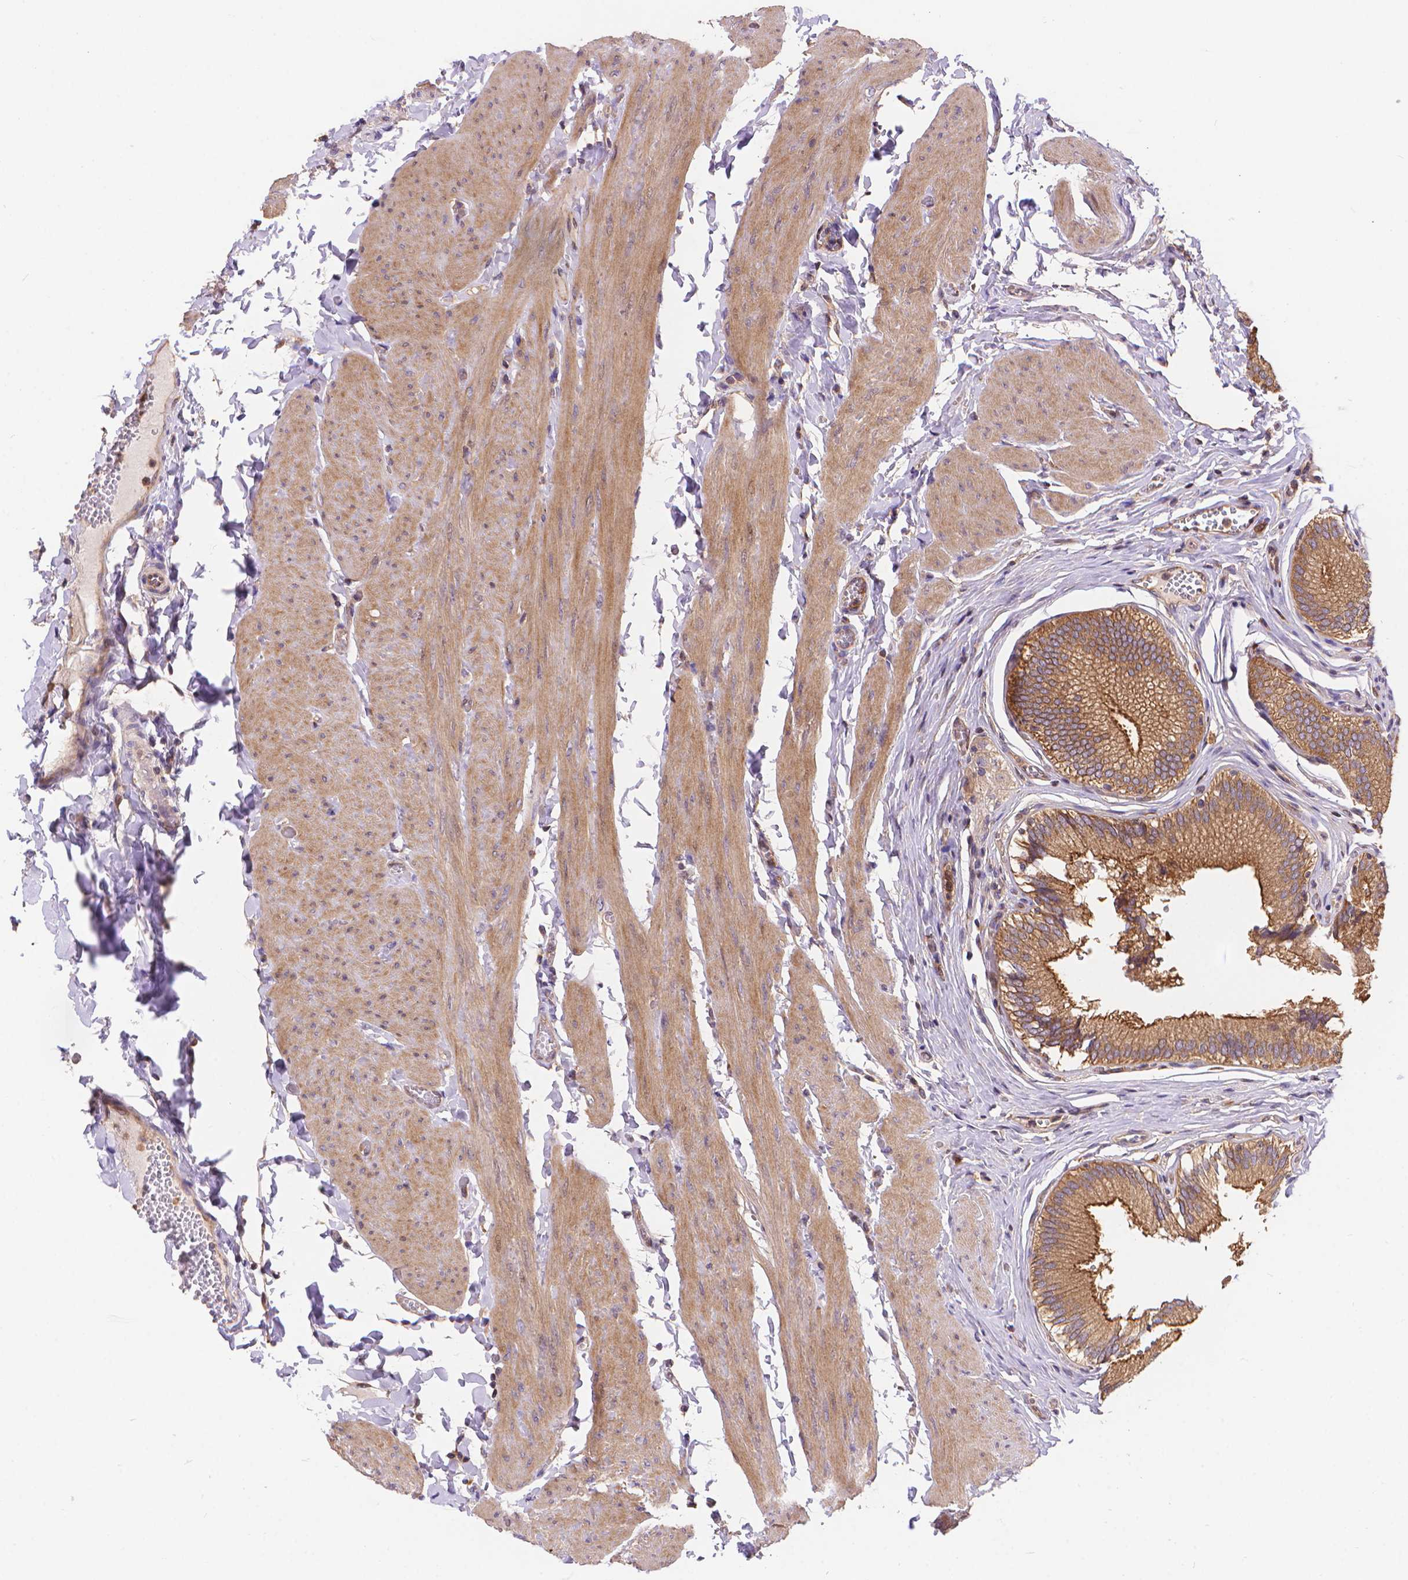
{"staining": {"intensity": "moderate", "quantity": ">75%", "location": "cytoplasmic/membranous"}, "tissue": "gallbladder", "cell_type": "Glandular cells", "image_type": "normal", "snomed": [{"axis": "morphology", "description": "Normal tissue, NOS"}, {"axis": "topography", "description": "Gallbladder"}, {"axis": "topography", "description": "Peripheral nerve tissue"}], "caption": "Immunohistochemical staining of unremarkable gallbladder demonstrates medium levels of moderate cytoplasmic/membranous staining in about >75% of glandular cells. The protein is stained brown, and the nuclei are stained in blue (DAB IHC with brightfield microscopy, high magnification).", "gene": "ARAP1", "patient": {"sex": "male", "age": 17}}